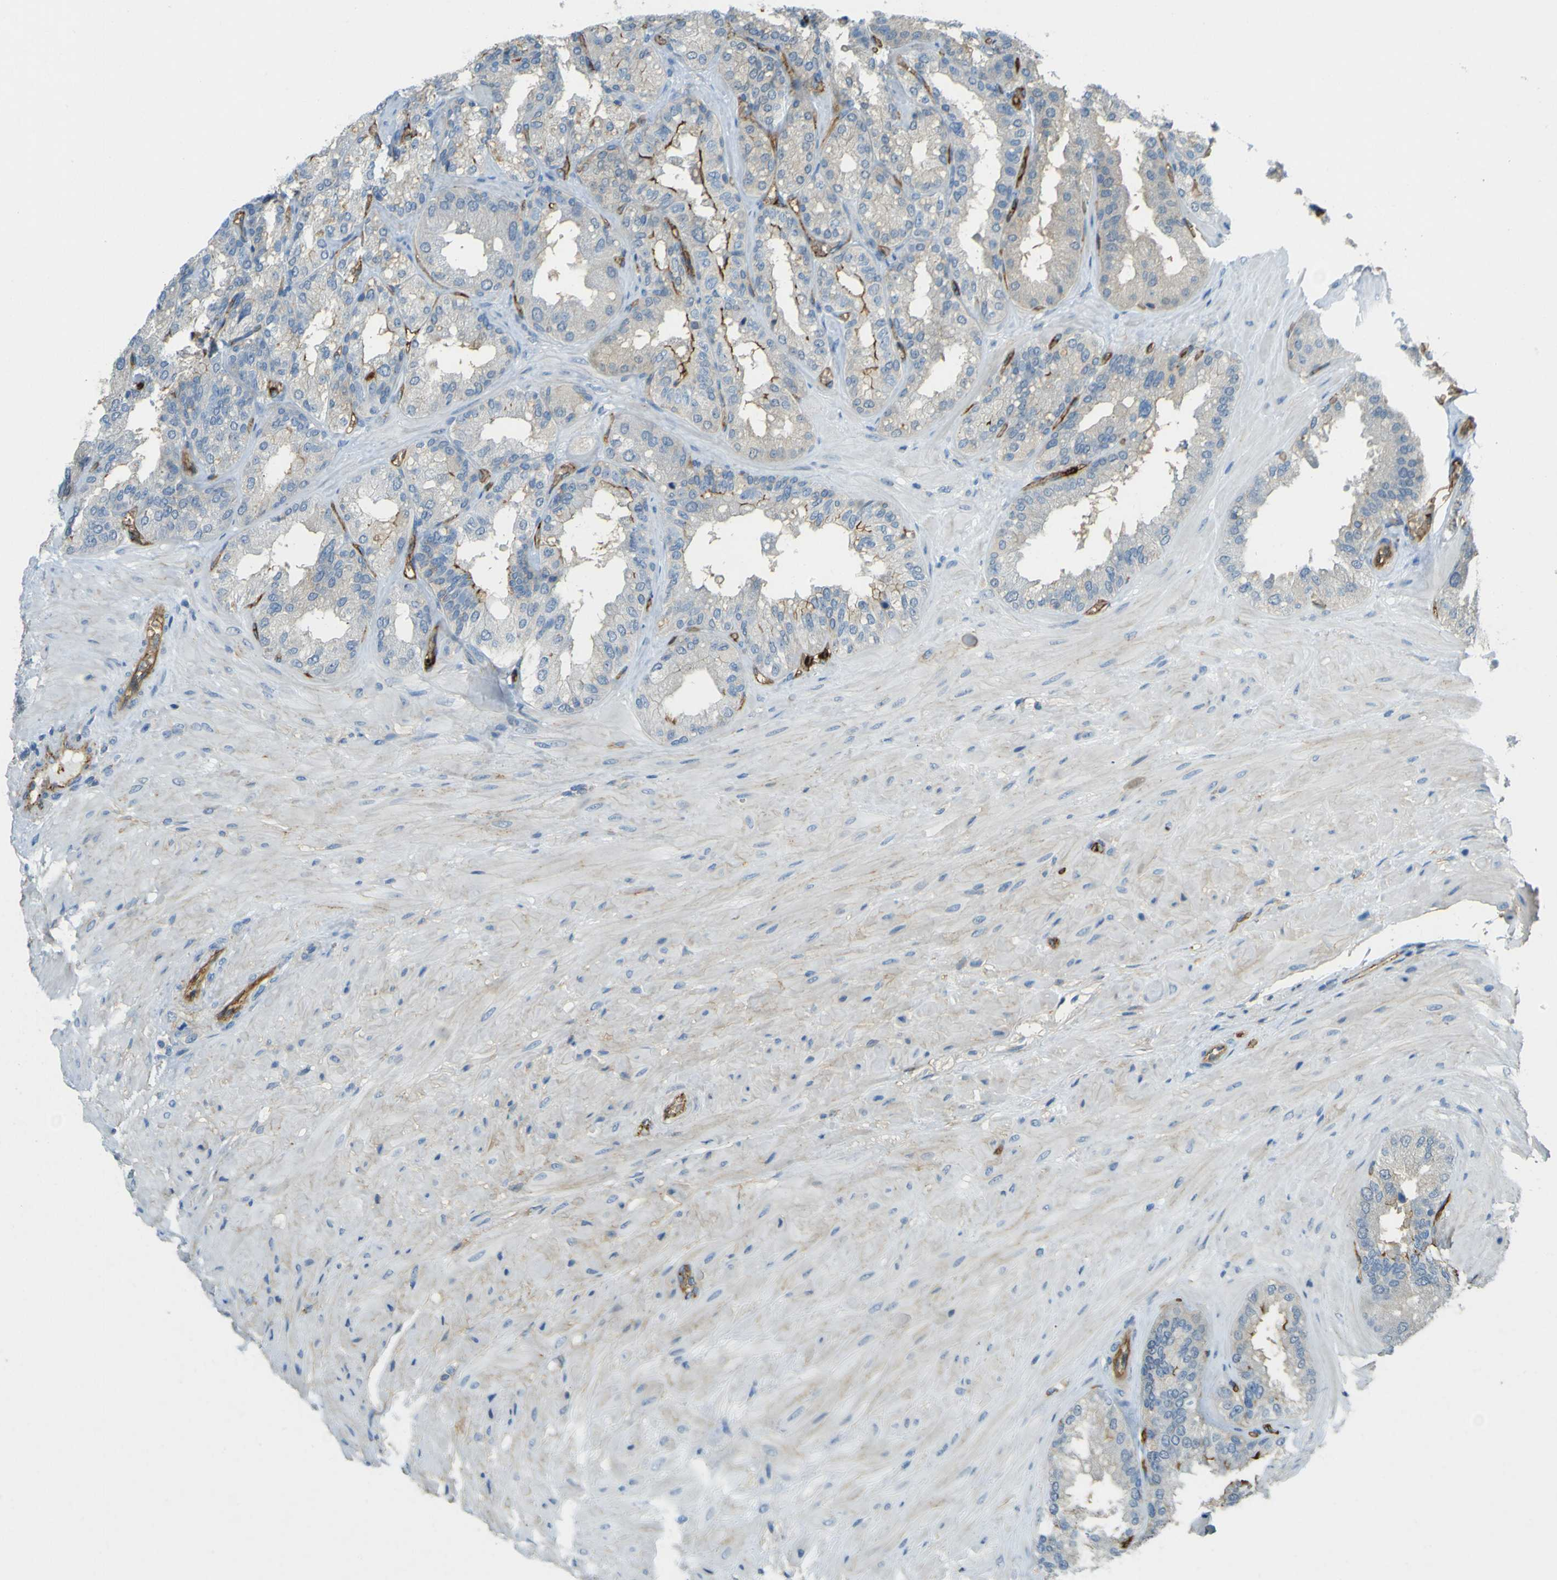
{"staining": {"intensity": "moderate", "quantity": "<25%", "location": "cytoplasmic/membranous"}, "tissue": "seminal vesicle", "cell_type": "Glandular cells", "image_type": "normal", "snomed": [{"axis": "morphology", "description": "Normal tissue, NOS"}, {"axis": "topography", "description": "Prostate"}, {"axis": "topography", "description": "Seminal veicle"}], "caption": "Protein expression analysis of benign human seminal vesicle reveals moderate cytoplasmic/membranous staining in approximately <25% of glandular cells.", "gene": "PLXDC1", "patient": {"sex": "male", "age": 51}}